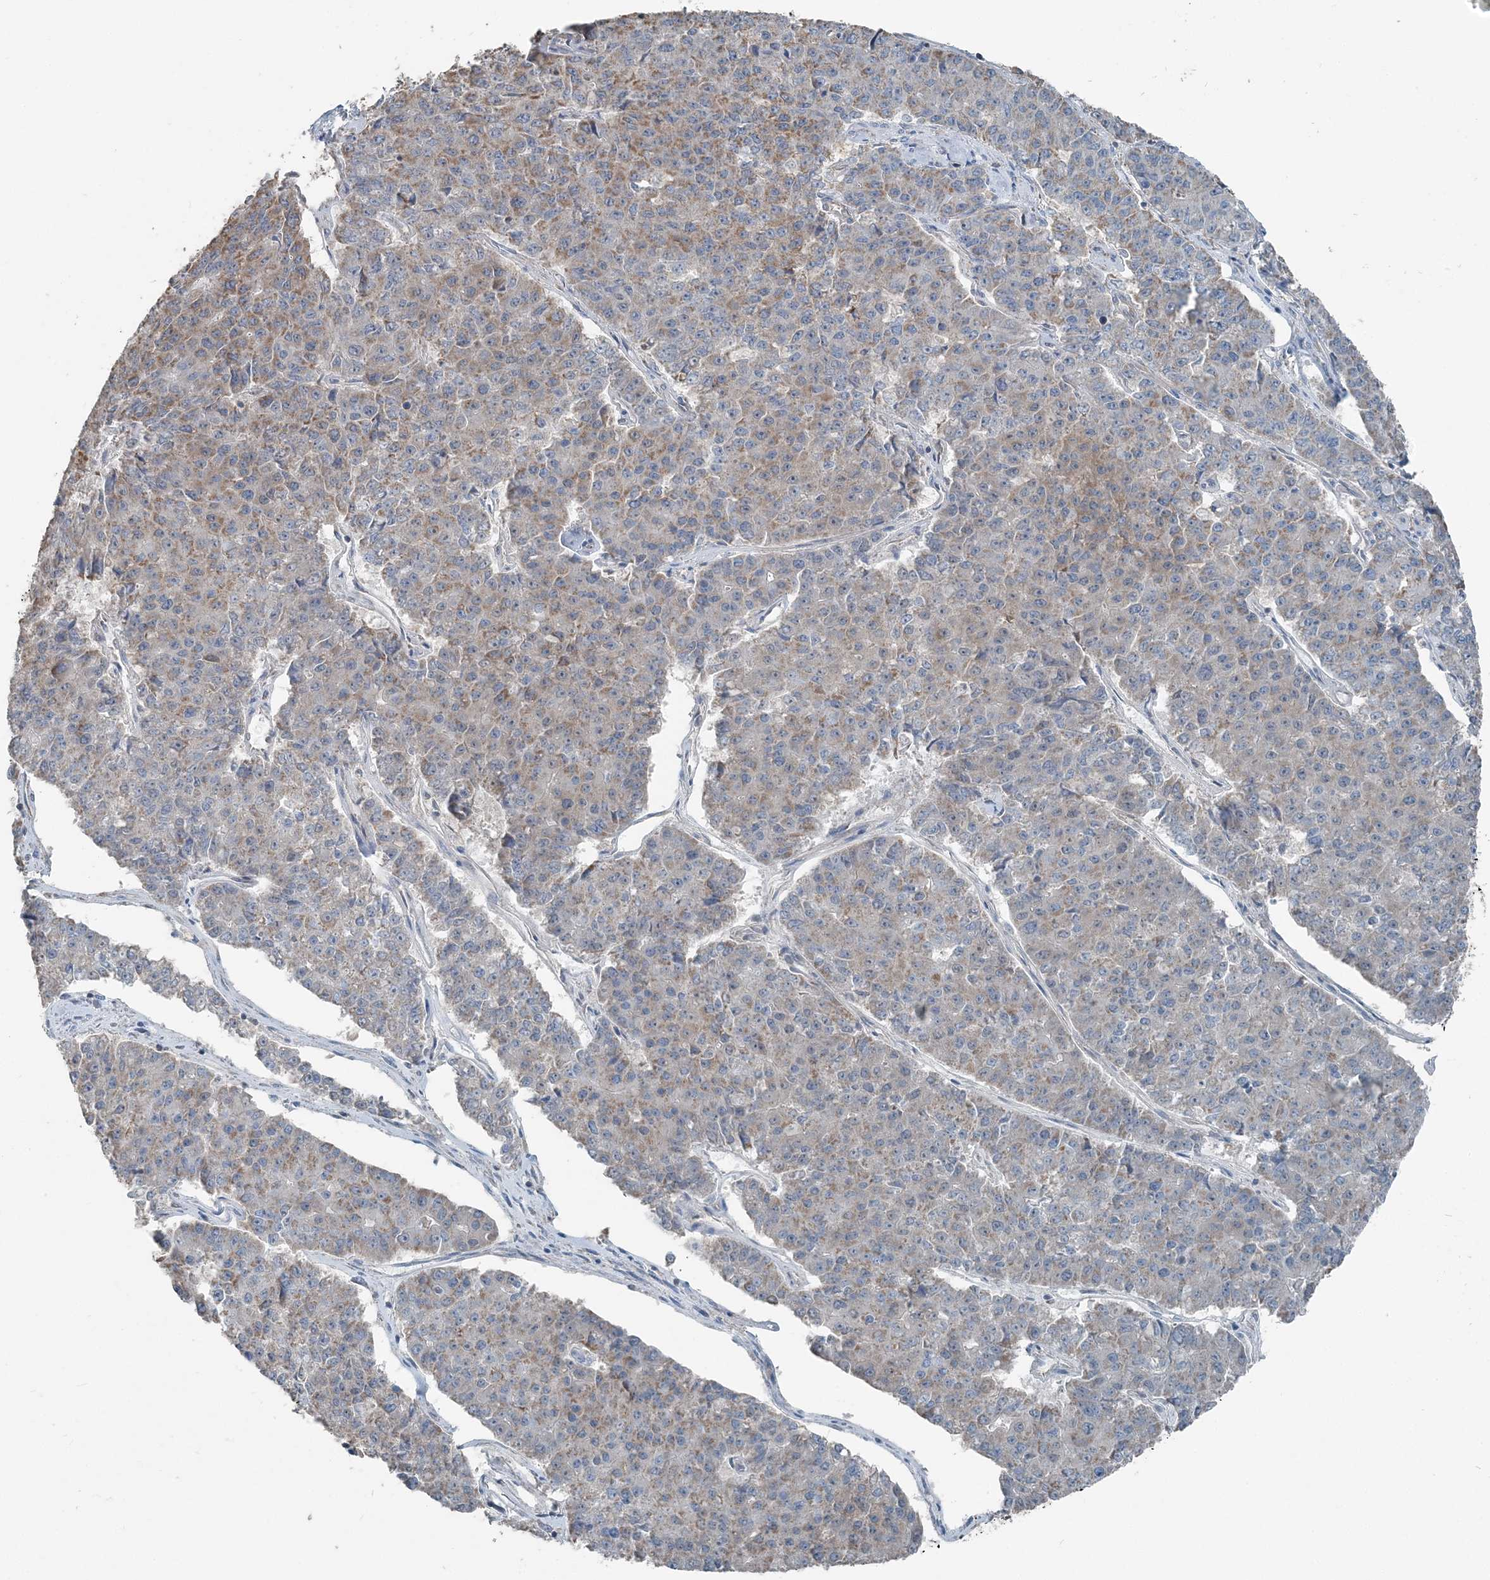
{"staining": {"intensity": "moderate", "quantity": "25%-75%", "location": "cytoplasmic/membranous"}, "tissue": "pancreatic cancer", "cell_type": "Tumor cells", "image_type": "cancer", "snomed": [{"axis": "morphology", "description": "Adenocarcinoma, NOS"}, {"axis": "topography", "description": "Pancreas"}], "caption": "Immunohistochemistry of human pancreatic cancer exhibits medium levels of moderate cytoplasmic/membranous expression in approximately 25%-75% of tumor cells. The staining was performed using DAB to visualize the protein expression in brown, while the nuclei were stained in blue with hematoxylin (Magnification: 20x).", "gene": "SUCLG1", "patient": {"sex": "male", "age": 50}}